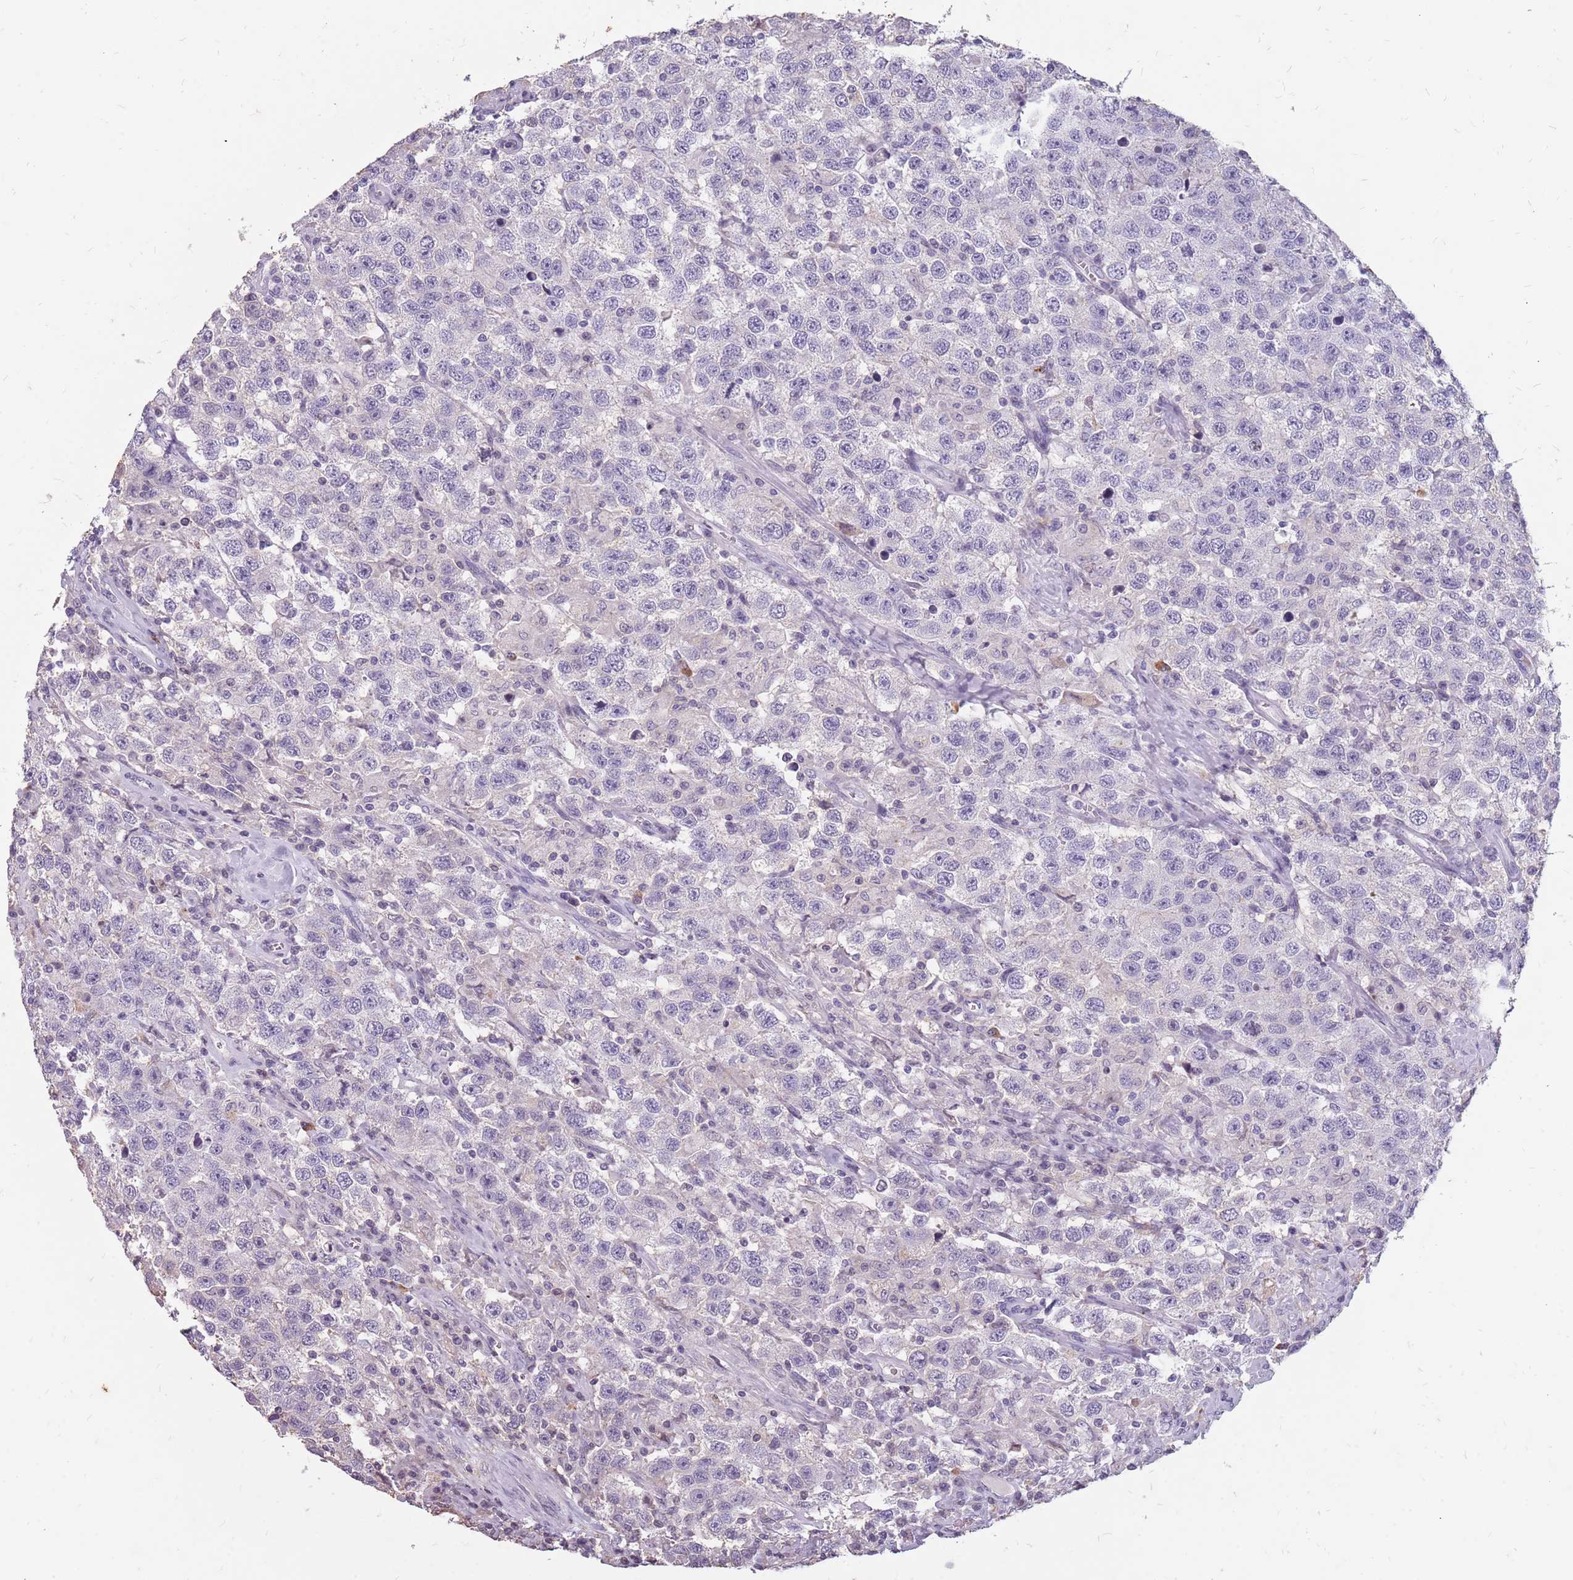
{"staining": {"intensity": "negative", "quantity": "none", "location": "none"}, "tissue": "testis cancer", "cell_type": "Tumor cells", "image_type": "cancer", "snomed": [{"axis": "morphology", "description": "Seminoma, NOS"}, {"axis": "topography", "description": "Testis"}], "caption": "Human testis cancer stained for a protein using IHC demonstrates no expression in tumor cells.", "gene": "NEK6", "patient": {"sex": "male", "age": 41}}